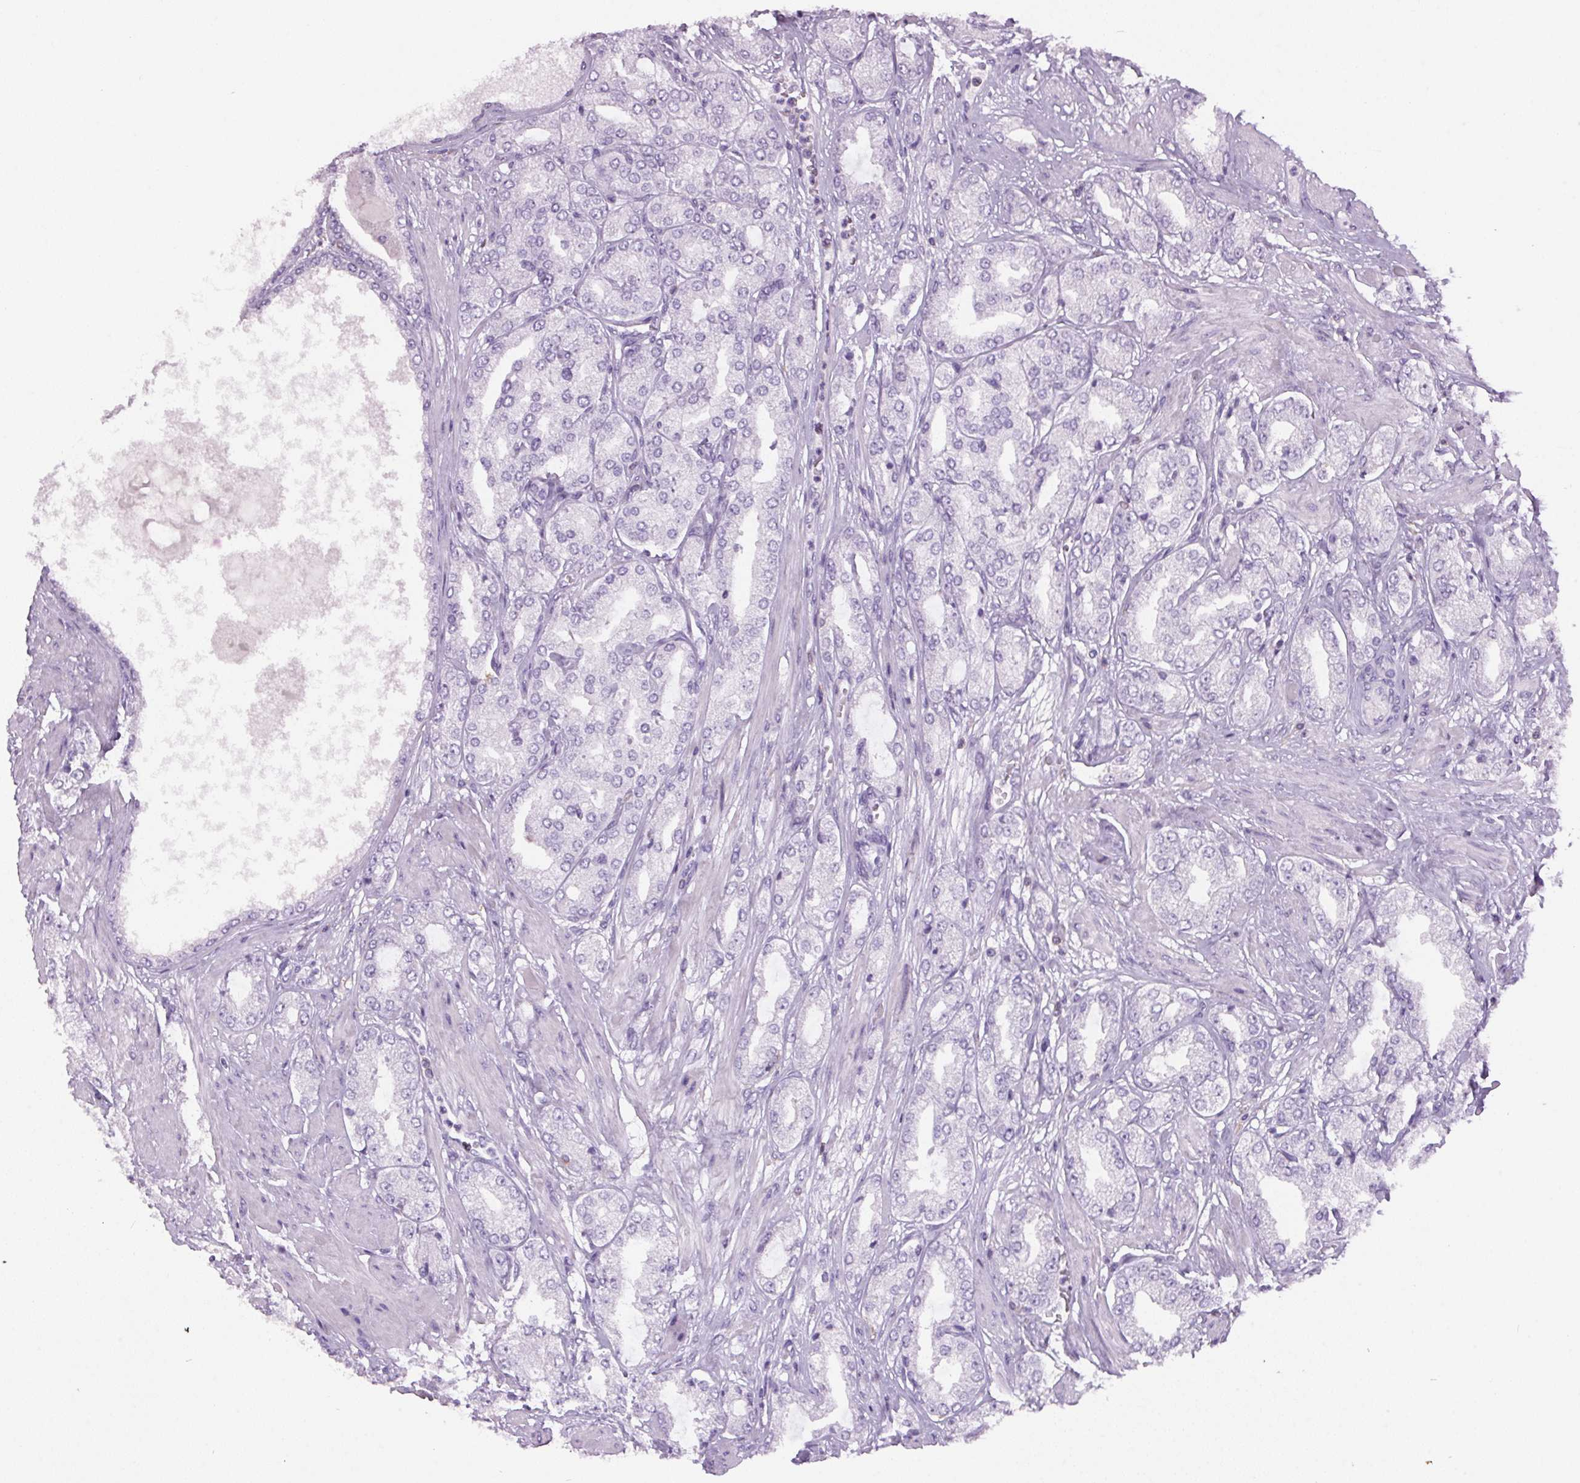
{"staining": {"intensity": "negative", "quantity": "none", "location": "none"}, "tissue": "prostate cancer", "cell_type": "Tumor cells", "image_type": "cancer", "snomed": [{"axis": "morphology", "description": "Adenocarcinoma, High grade"}, {"axis": "topography", "description": "Prostate"}], "caption": "Immunohistochemistry (IHC) of human prostate high-grade adenocarcinoma reveals no expression in tumor cells.", "gene": "S100A2", "patient": {"sex": "male", "age": 68}}